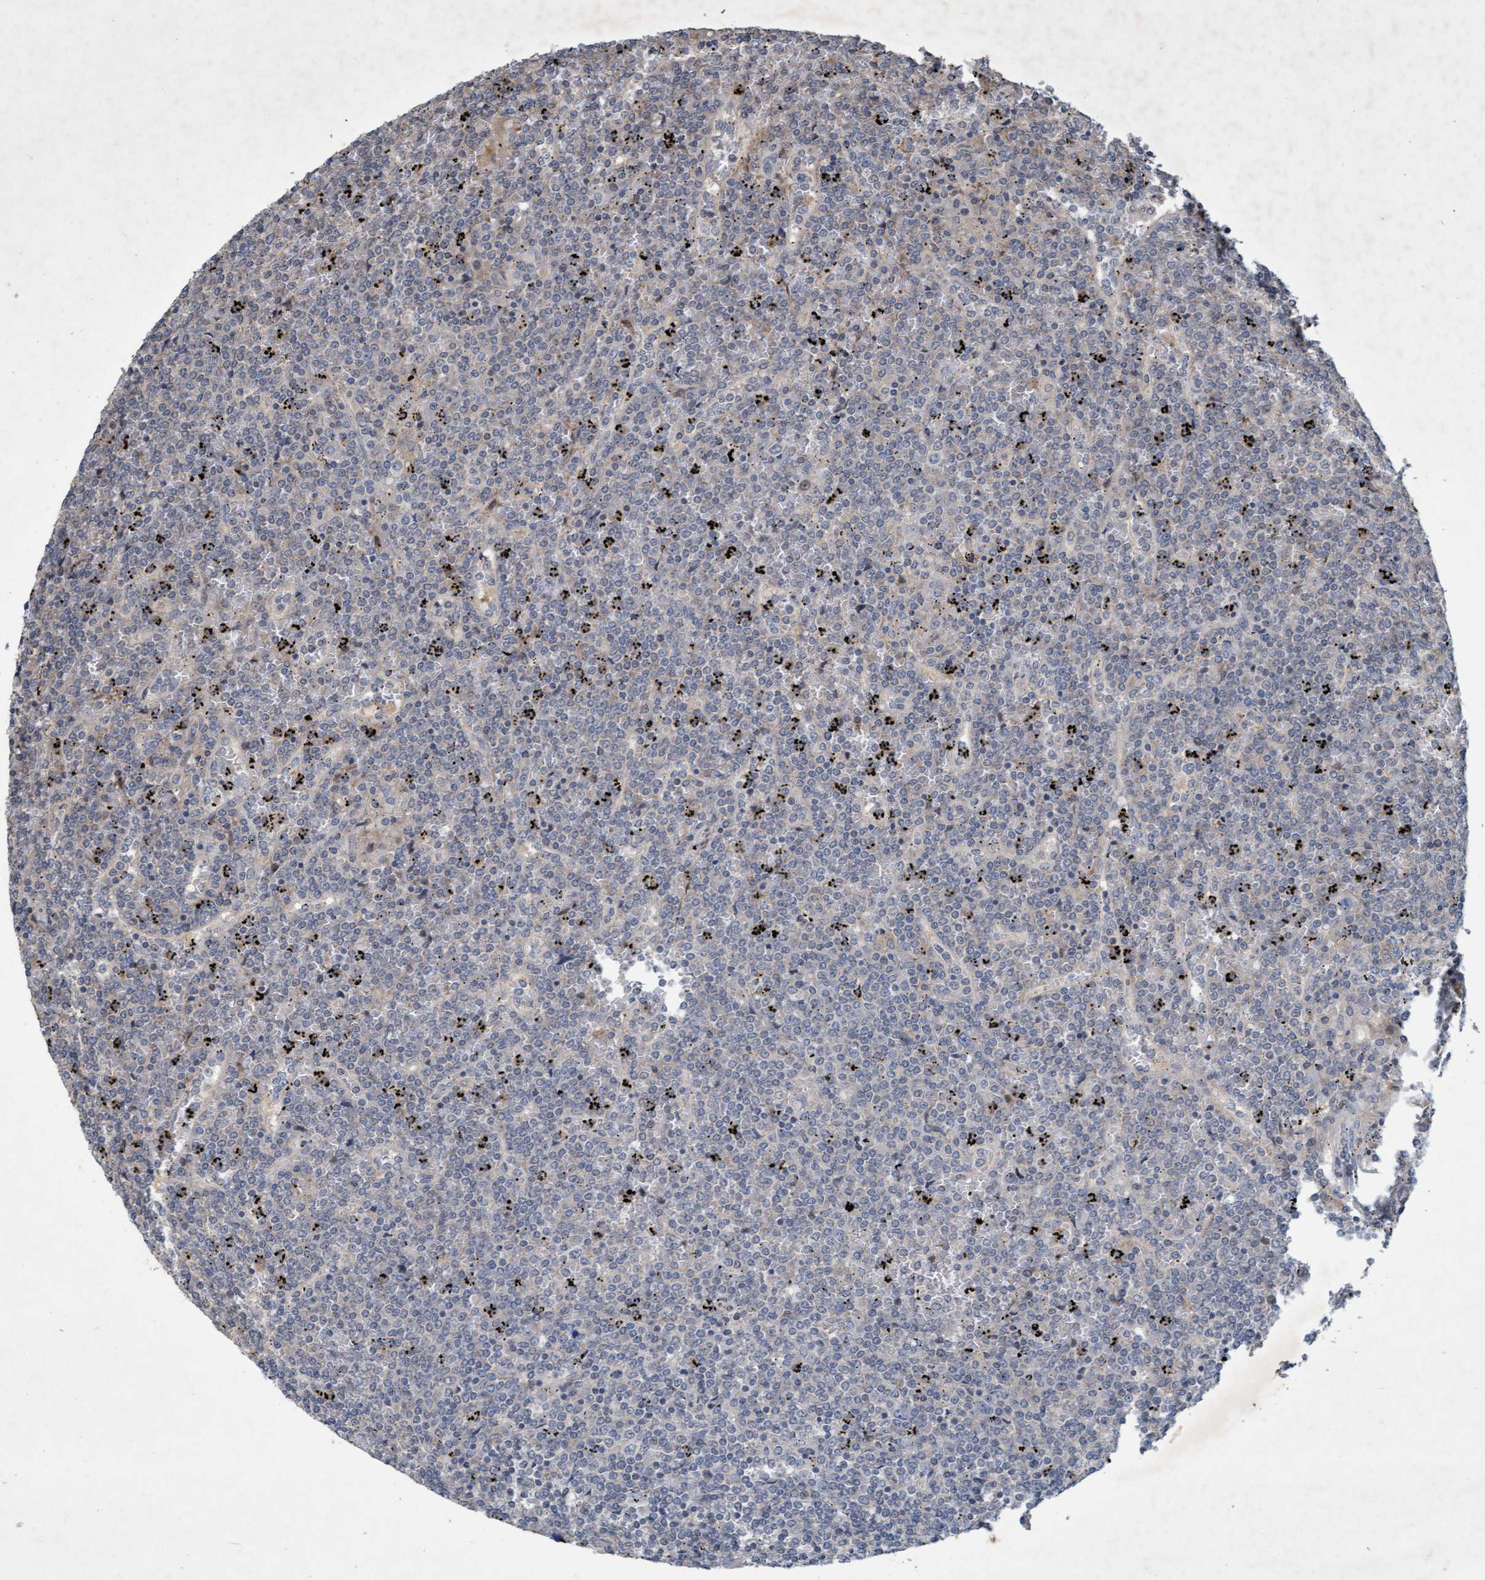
{"staining": {"intensity": "negative", "quantity": "none", "location": "none"}, "tissue": "lymphoma", "cell_type": "Tumor cells", "image_type": "cancer", "snomed": [{"axis": "morphology", "description": "Malignant lymphoma, non-Hodgkin's type, Low grade"}, {"axis": "topography", "description": "Spleen"}], "caption": "Tumor cells are negative for protein expression in human malignant lymphoma, non-Hodgkin's type (low-grade). (Stains: DAB immunohistochemistry with hematoxylin counter stain, Microscopy: brightfield microscopy at high magnification).", "gene": "ZNF677", "patient": {"sex": "female", "age": 19}}